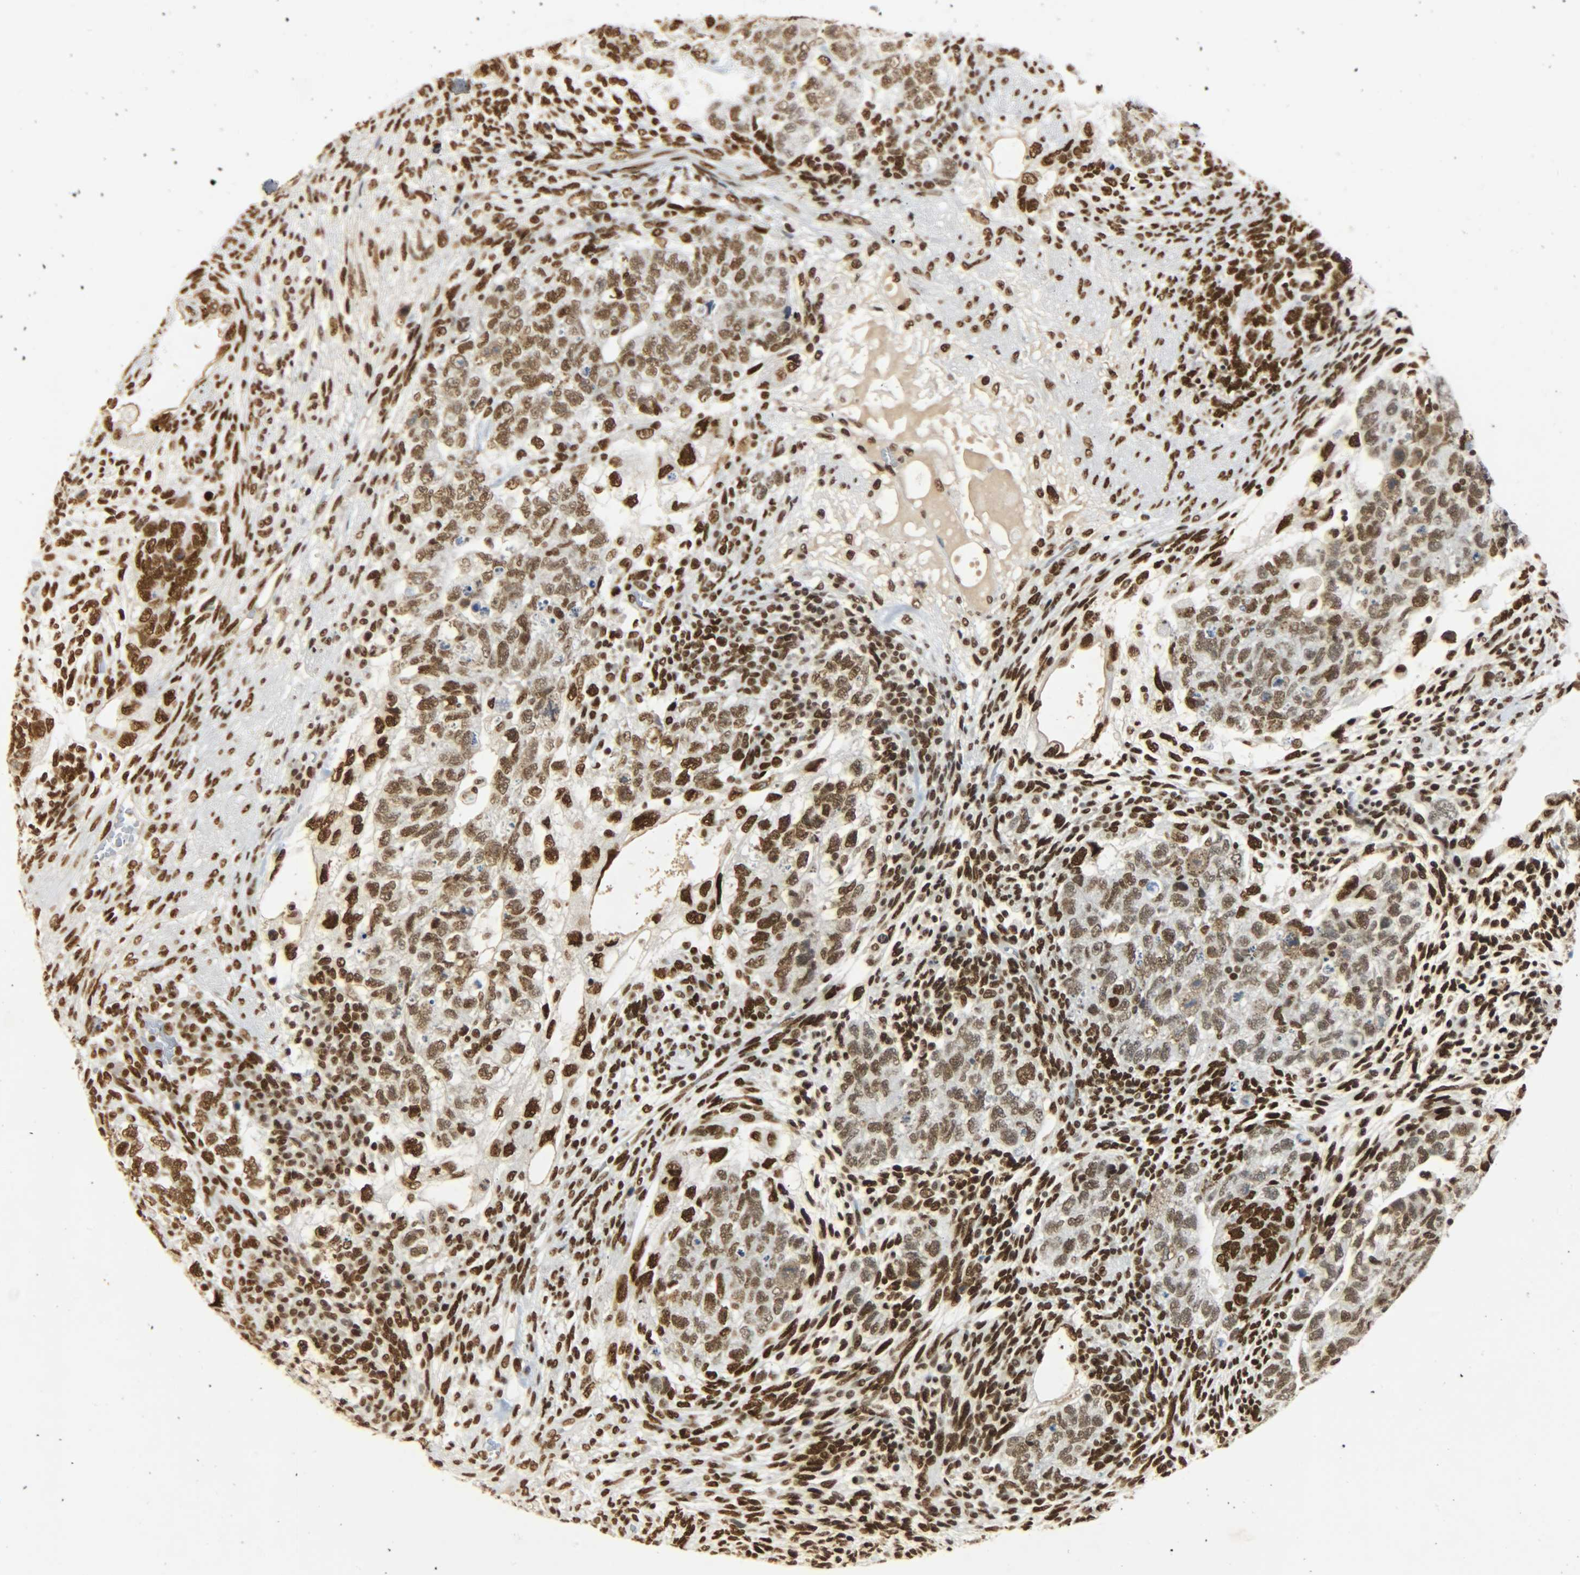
{"staining": {"intensity": "strong", "quantity": ">75%", "location": "nuclear"}, "tissue": "testis cancer", "cell_type": "Tumor cells", "image_type": "cancer", "snomed": [{"axis": "morphology", "description": "Normal tissue, NOS"}, {"axis": "morphology", "description": "Carcinoma, Embryonal, NOS"}, {"axis": "topography", "description": "Testis"}], "caption": "Strong nuclear protein staining is appreciated in approximately >75% of tumor cells in testis cancer (embryonal carcinoma).", "gene": "KHDRBS1", "patient": {"sex": "male", "age": 36}}